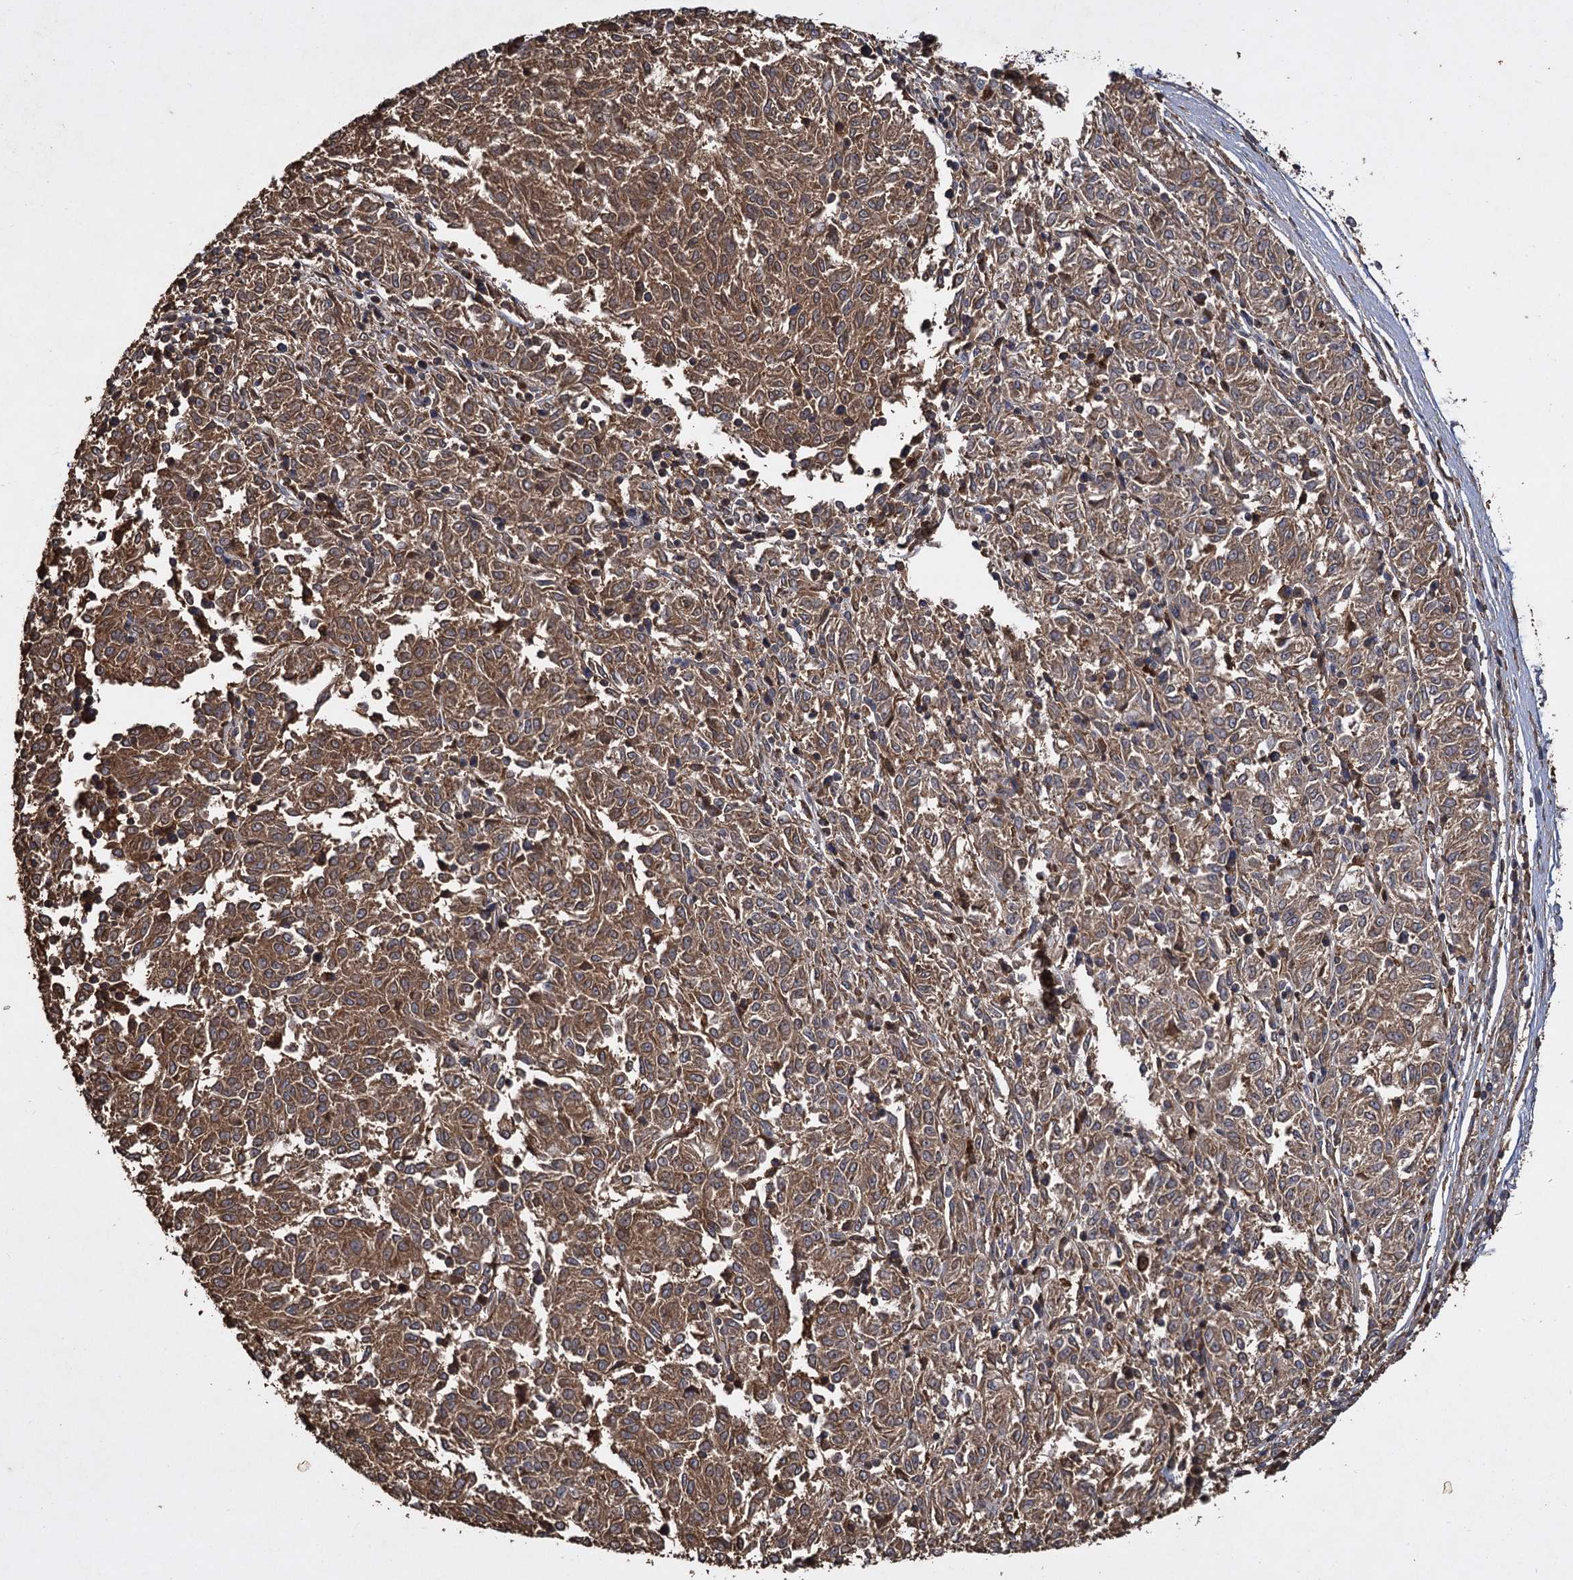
{"staining": {"intensity": "moderate", "quantity": ">75%", "location": "cytoplasmic/membranous"}, "tissue": "melanoma", "cell_type": "Tumor cells", "image_type": "cancer", "snomed": [{"axis": "morphology", "description": "Malignant melanoma, NOS"}, {"axis": "topography", "description": "Skin"}], "caption": "Immunohistochemistry (IHC) photomicrograph of neoplastic tissue: human melanoma stained using IHC shows medium levels of moderate protein expression localized specifically in the cytoplasmic/membranous of tumor cells, appearing as a cytoplasmic/membranous brown color.", "gene": "GCLC", "patient": {"sex": "female", "age": 72}}